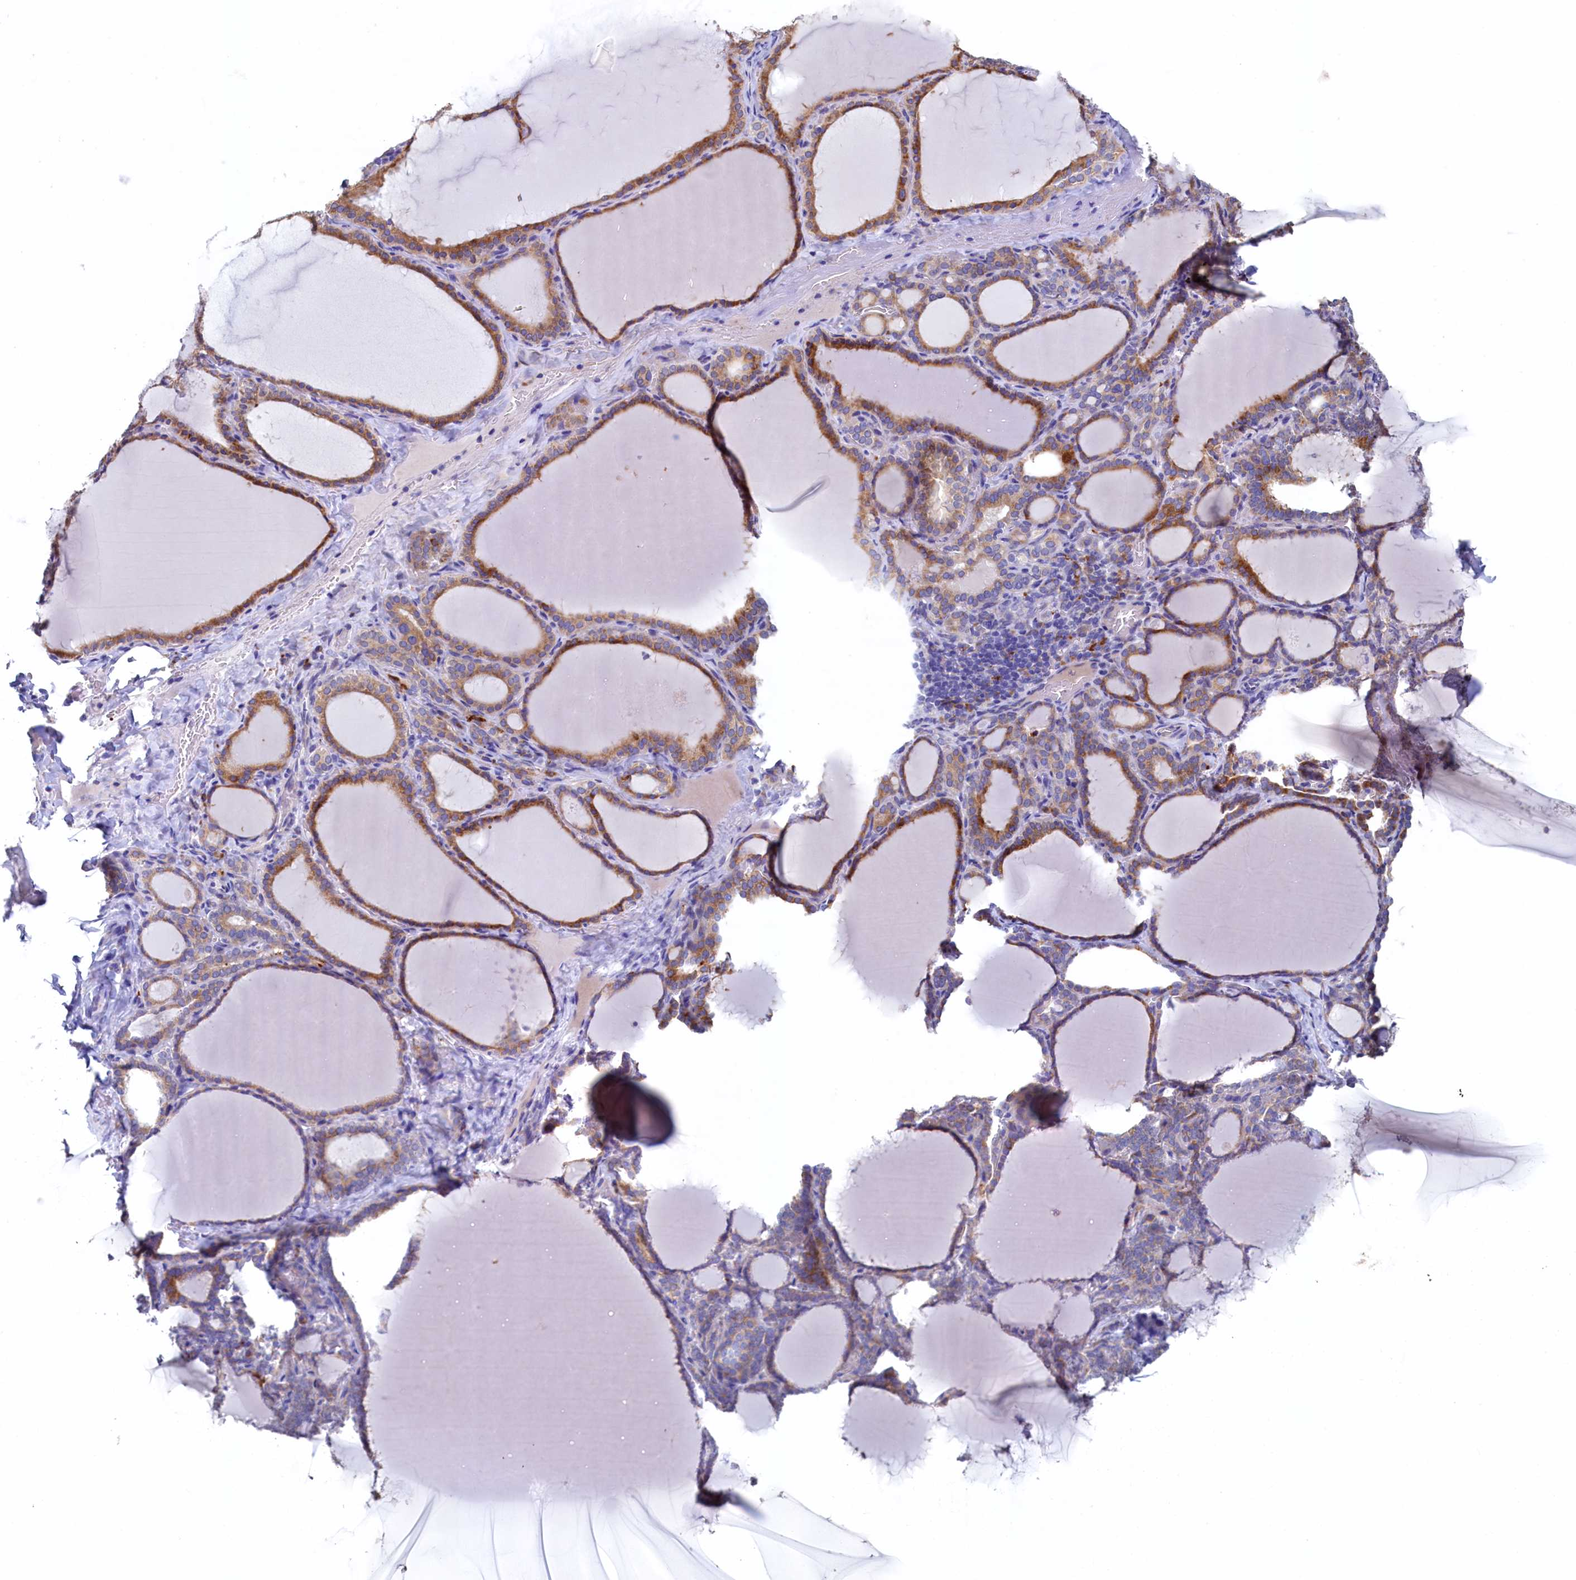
{"staining": {"intensity": "moderate", "quantity": ">75%", "location": "cytoplasmic/membranous"}, "tissue": "thyroid gland", "cell_type": "Glandular cells", "image_type": "normal", "snomed": [{"axis": "morphology", "description": "Normal tissue, NOS"}, {"axis": "topography", "description": "Thyroid gland"}], "caption": "The micrograph shows immunohistochemical staining of normal thyroid gland. There is moderate cytoplasmic/membranous expression is appreciated in approximately >75% of glandular cells. (DAB = brown stain, brightfield microscopy at high magnification).", "gene": "CBLIF", "patient": {"sex": "female", "age": 39}}